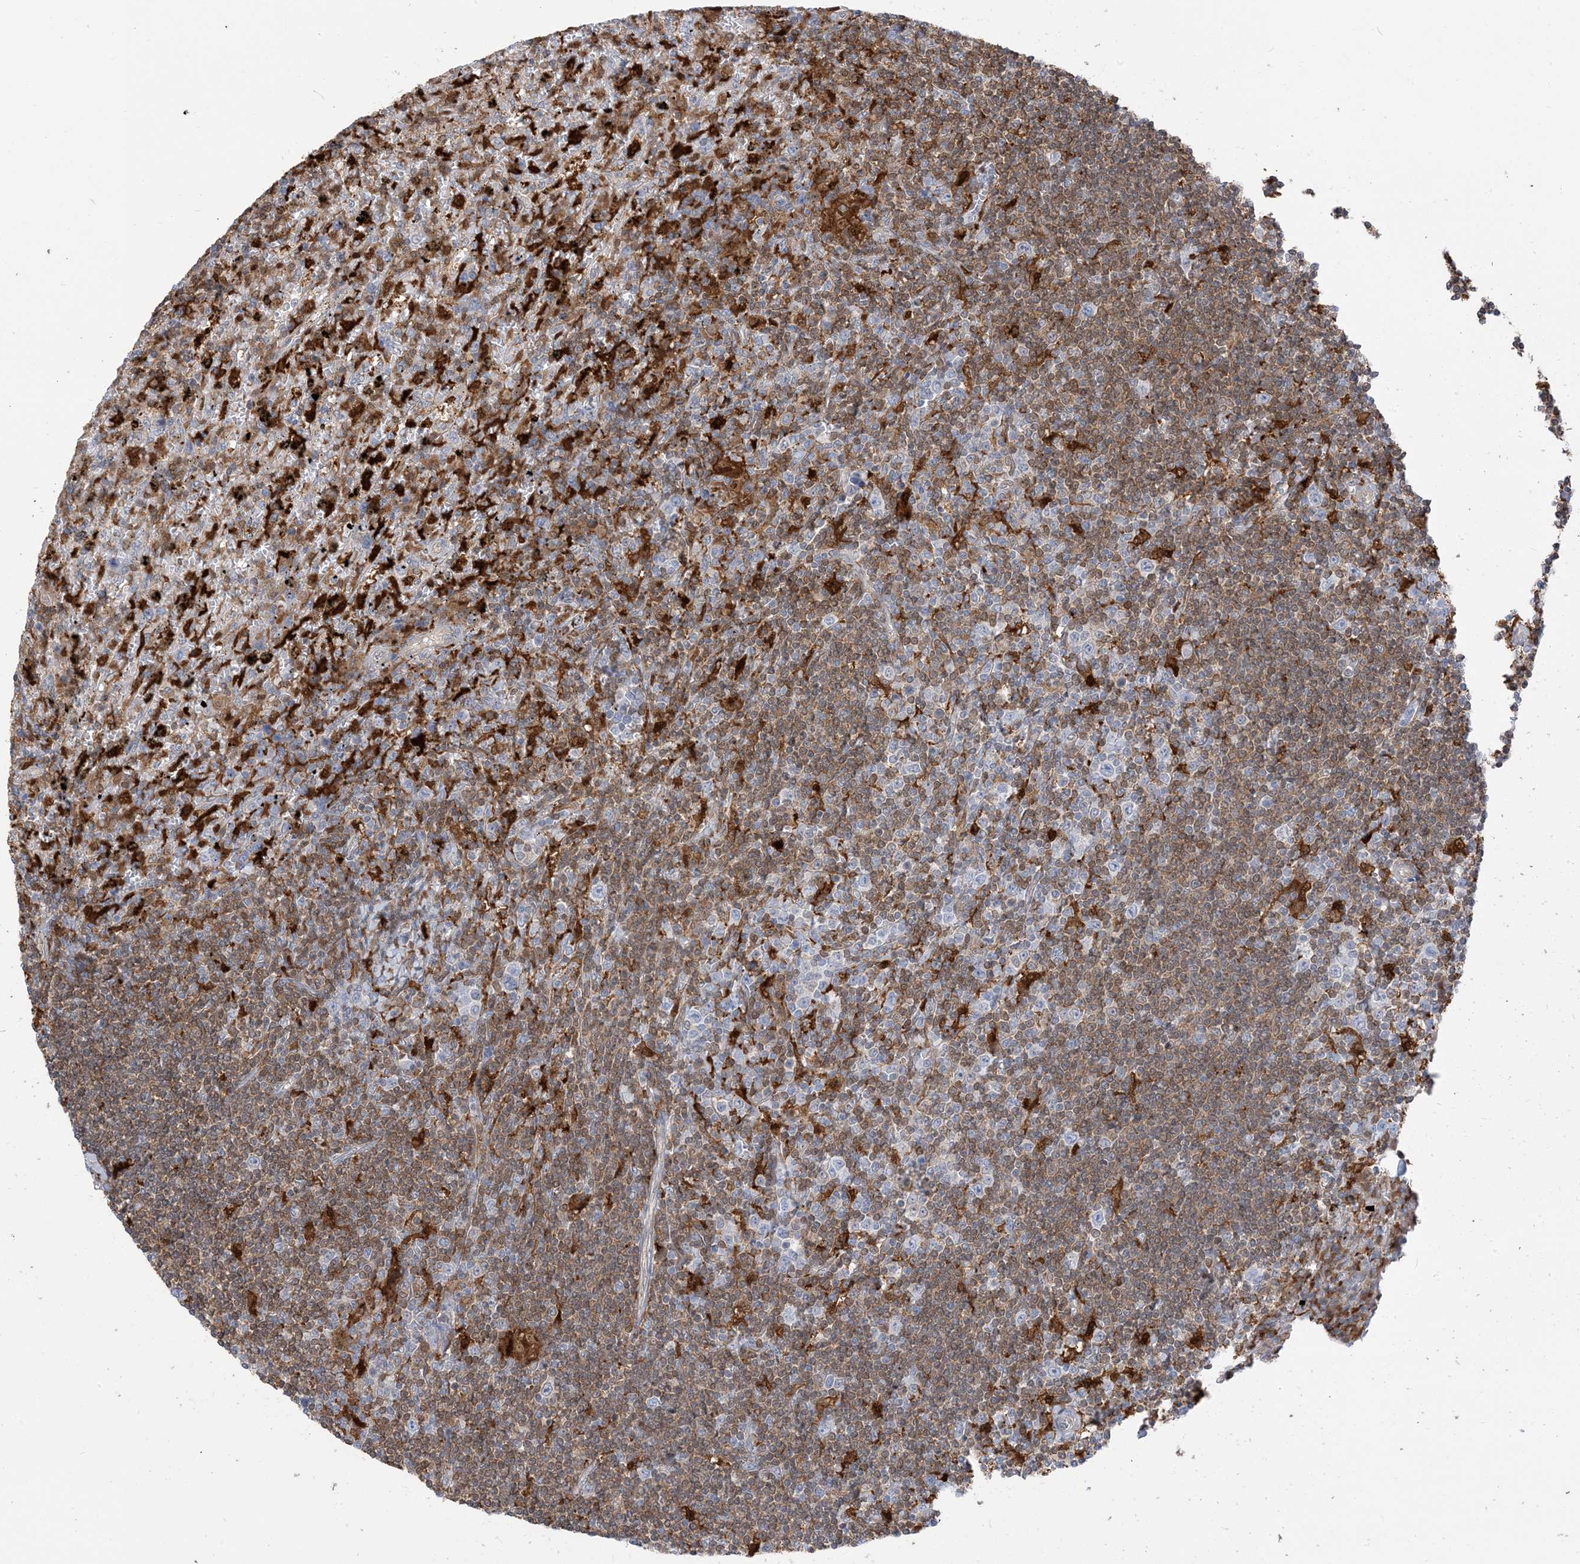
{"staining": {"intensity": "moderate", "quantity": ">75%", "location": "cytoplasmic/membranous"}, "tissue": "lymphoma", "cell_type": "Tumor cells", "image_type": "cancer", "snomed": [{"axis": "morphology", "description": "Malignant lymphoma, non-Hodgkin's type, Low grade"}, {"axis": "topography", "description": "Spleen"}], "caption": "Tumor cells display moderate cytoplasmic/membranous staining in approximately >75% of cells in malignant lymphoma, non-Hodgkin's type (low-grade).", "gene": "NAGK", "patient": {"sex": "male", "age": 76}}